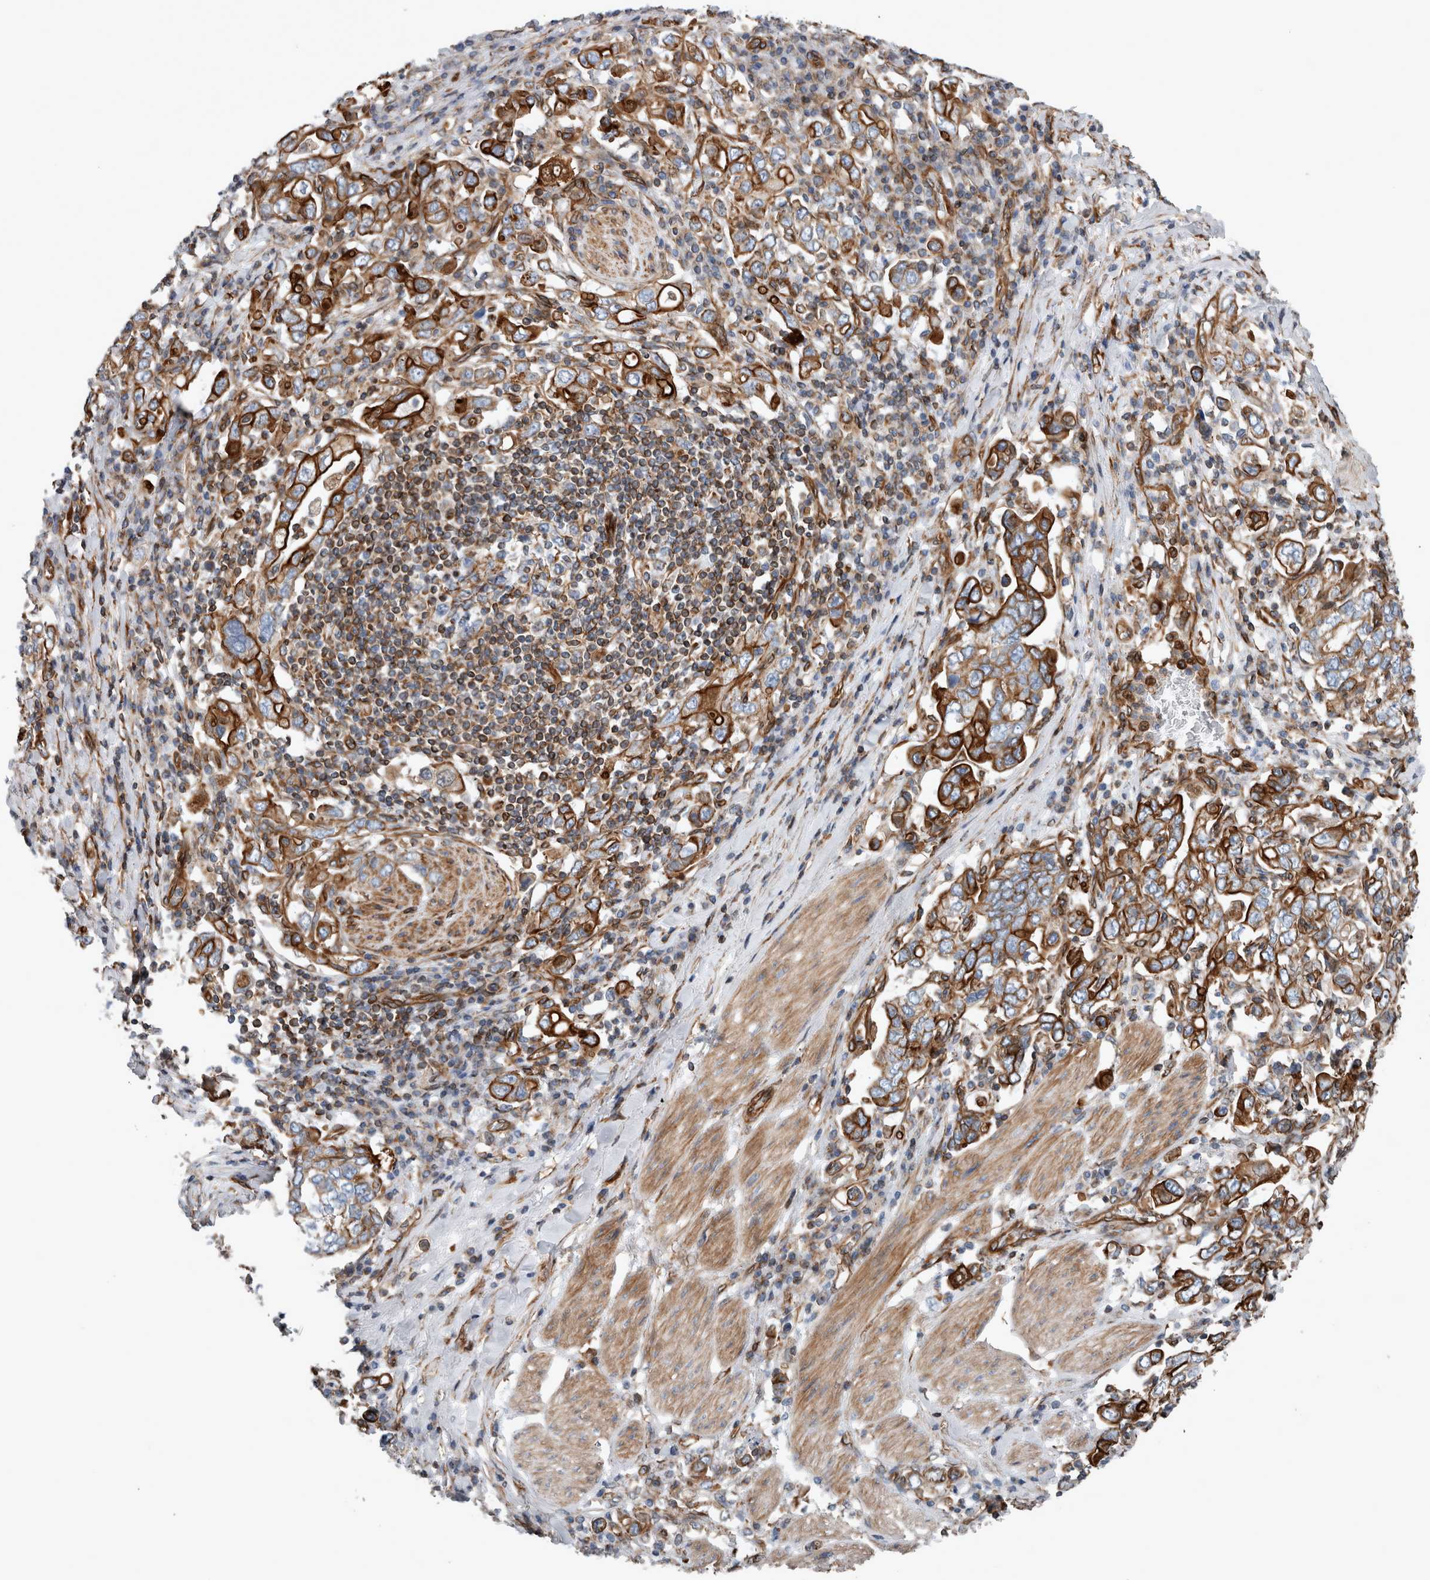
{"staining": {"intensity": "strong", "quantity": ">75%", "location": "cytoplasmic/membranous"}, "tissue": "stomach cancer", "cell_type": "Tumor cells", "image_type": "cancer", "snomed": [{"axis": "morphology", "description": "Adenocarcinoma, NOS"}, {"axis": "topography", "description": "Stomach, upper"}], "caption": "High-magnification brightfield microscopy of adenocarcinoma (stomach) stained with DAB (brown) and counterstained with hematoxylin (blue). tumor cells exhibit strong cytoplasmic/membranous positivity is seen in about>75% of cells.", "gene": "PLEC", "patient": {"sex": "male", "age": 62}}